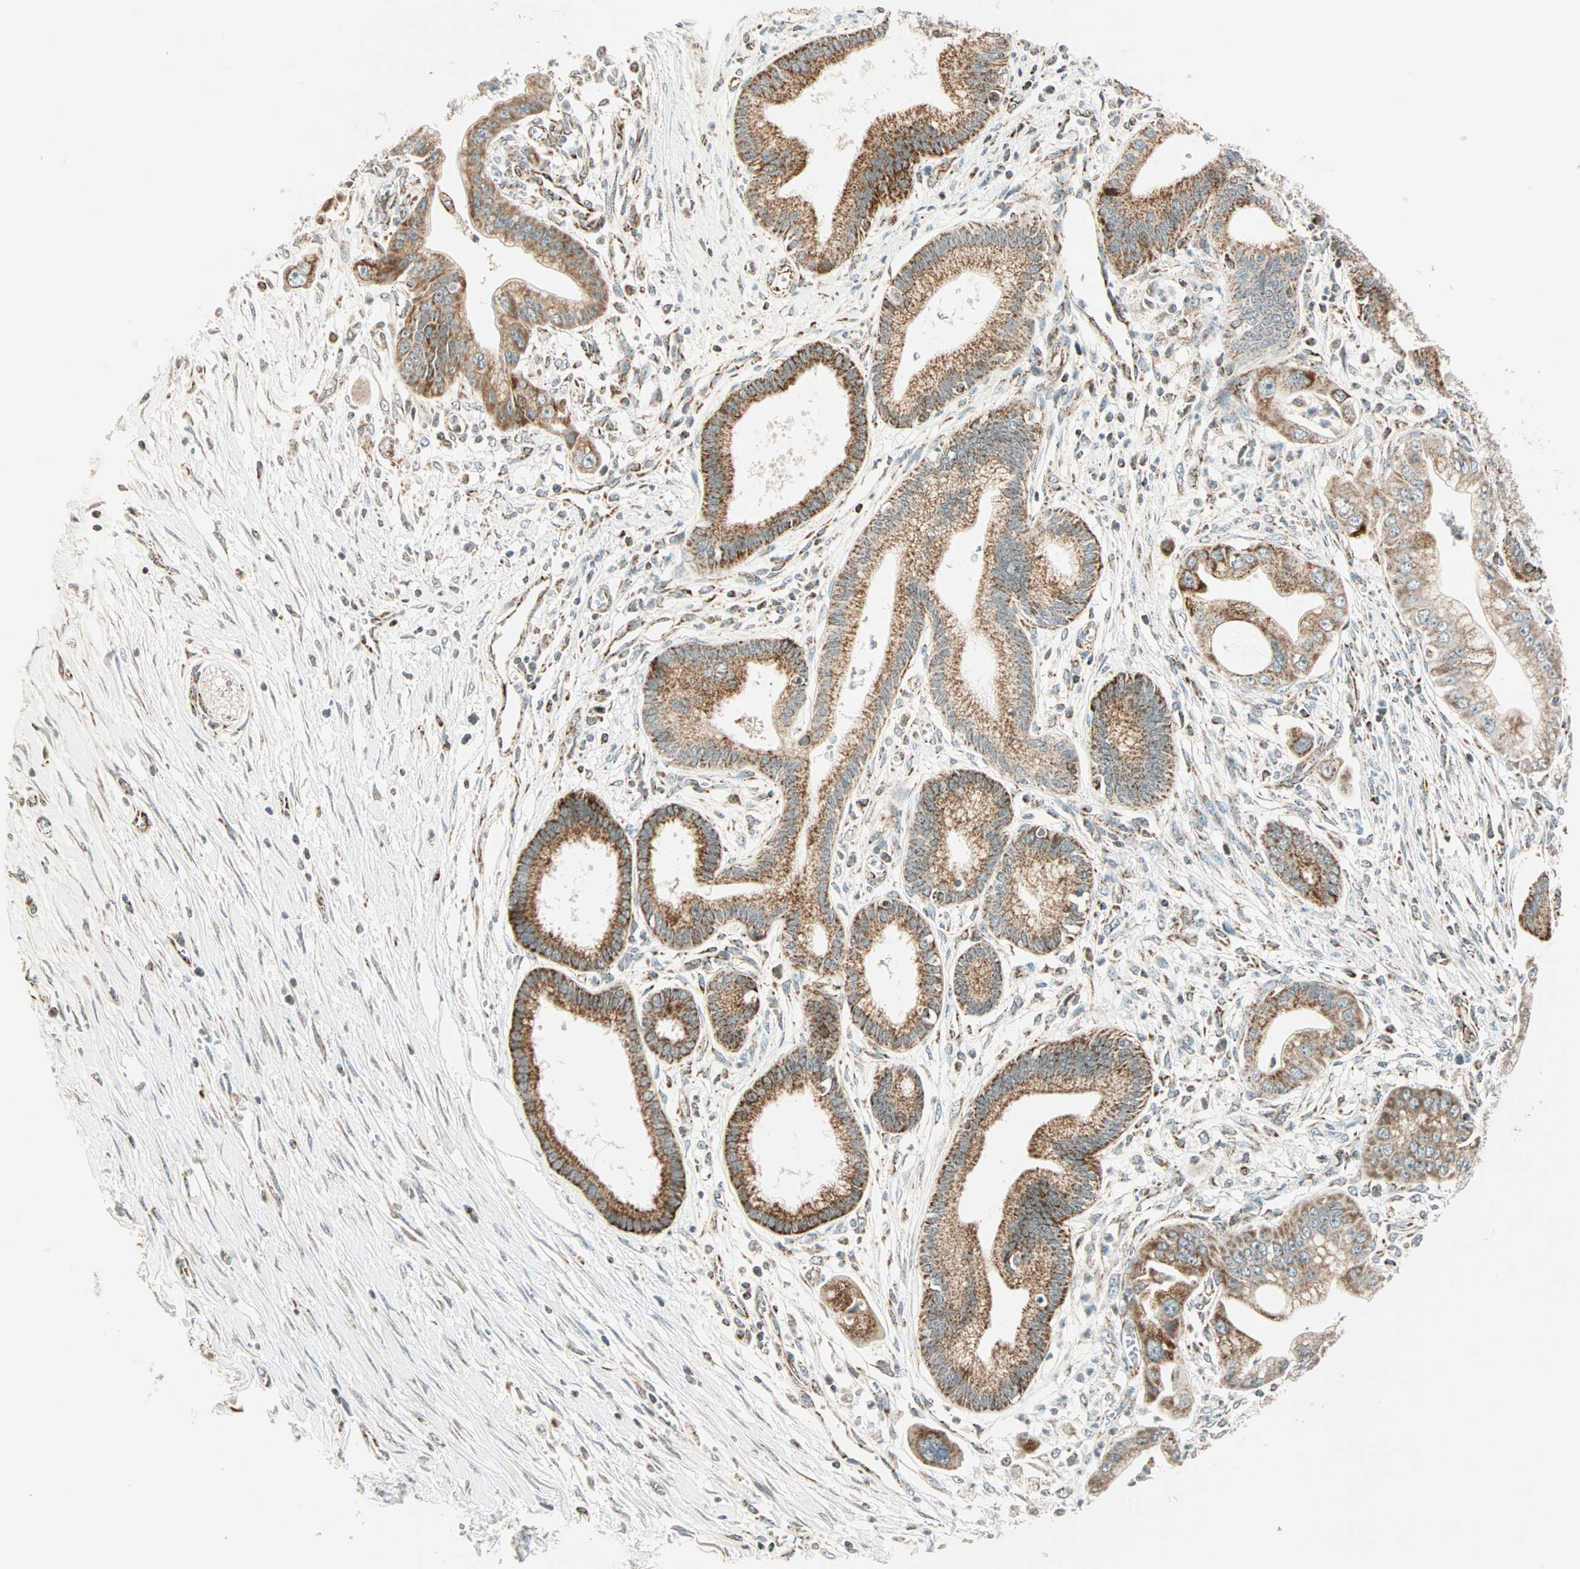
{"staining": {"intensity": "moderate", "quantity": ">75%", "location": "cytoplasmic/membranous"}, "tissue": "pancreatic cancer", "cell_type": "Tumor cells", "image_type": "cancer", "snomed": [{"axis": "morphology", "description": "Adenocarcinoma, NOS"}, {"axis": "topography", "description": "Pancreas"}], "caption": "Immunohistochemical staining of pancreatic cancer (adenocarcinoma) displays moderate cytoplasmic/membranous protein expression in about >75% of tumor cells. The staining is performed using DAB (3,3'-diaminobenzidine) brown chromogen to label protein expression. The nuclei are counter-stained blue using hematoxylin.", "gene": "SPRY4", "patient": {"sex": "male", "age": 59}}